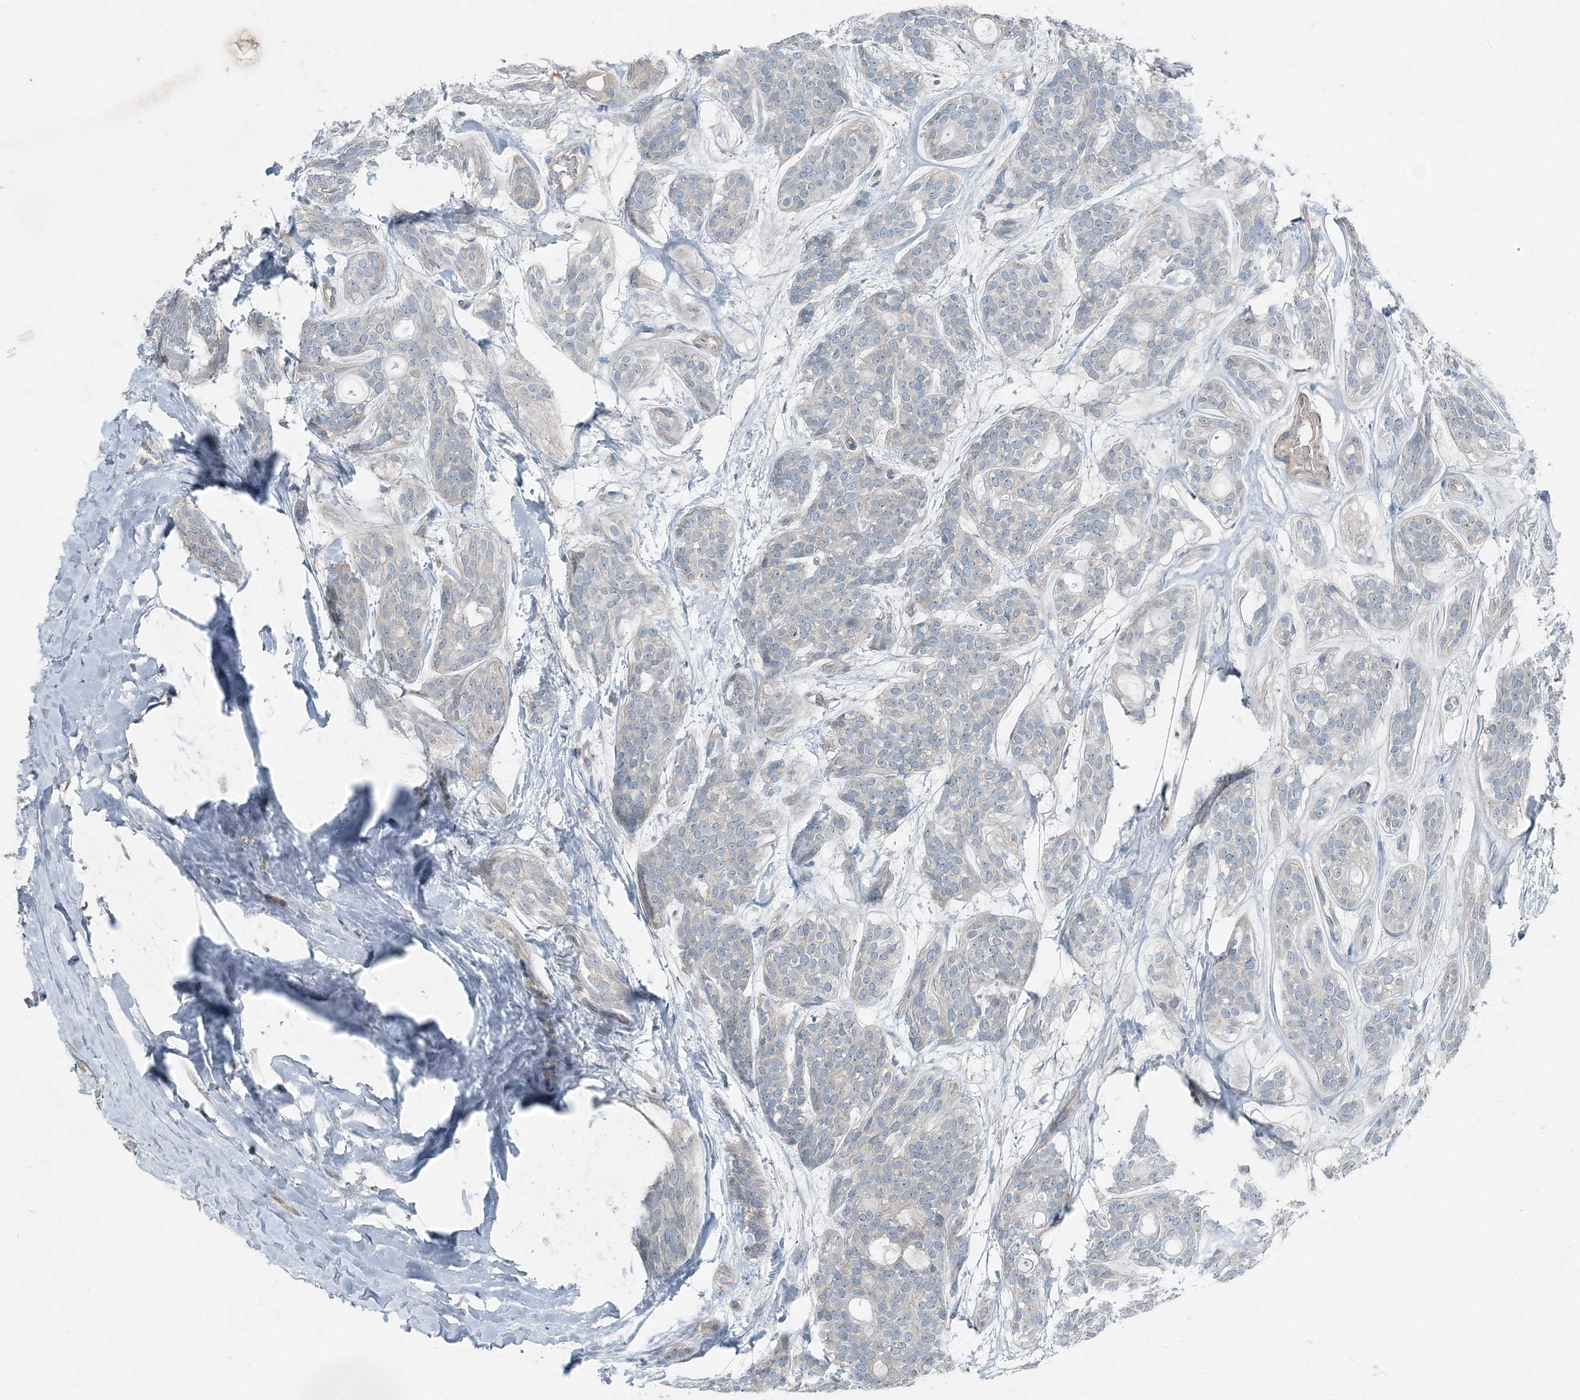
{"staining": {"intensity": "negative", "quantity": "none", "location": "none"}, "tissue": "head and neck cancer", "cell_type": "Tumor cells", "image_type": "cancer", "snomed": [{"axis": "morphology", "description": "Adenocarcinoma, NOS"}, {"axis": "topography", "description": "Head-Neck"}], "caption": "A high-resolution photomicrograph shows immunohistochemistry (IHC) staining of head and neck adenocarcinoma, which shows no significant positivity in tumor cells.", "gene": "ARMH1", "patient": {"sex": "male", "age": 66}}